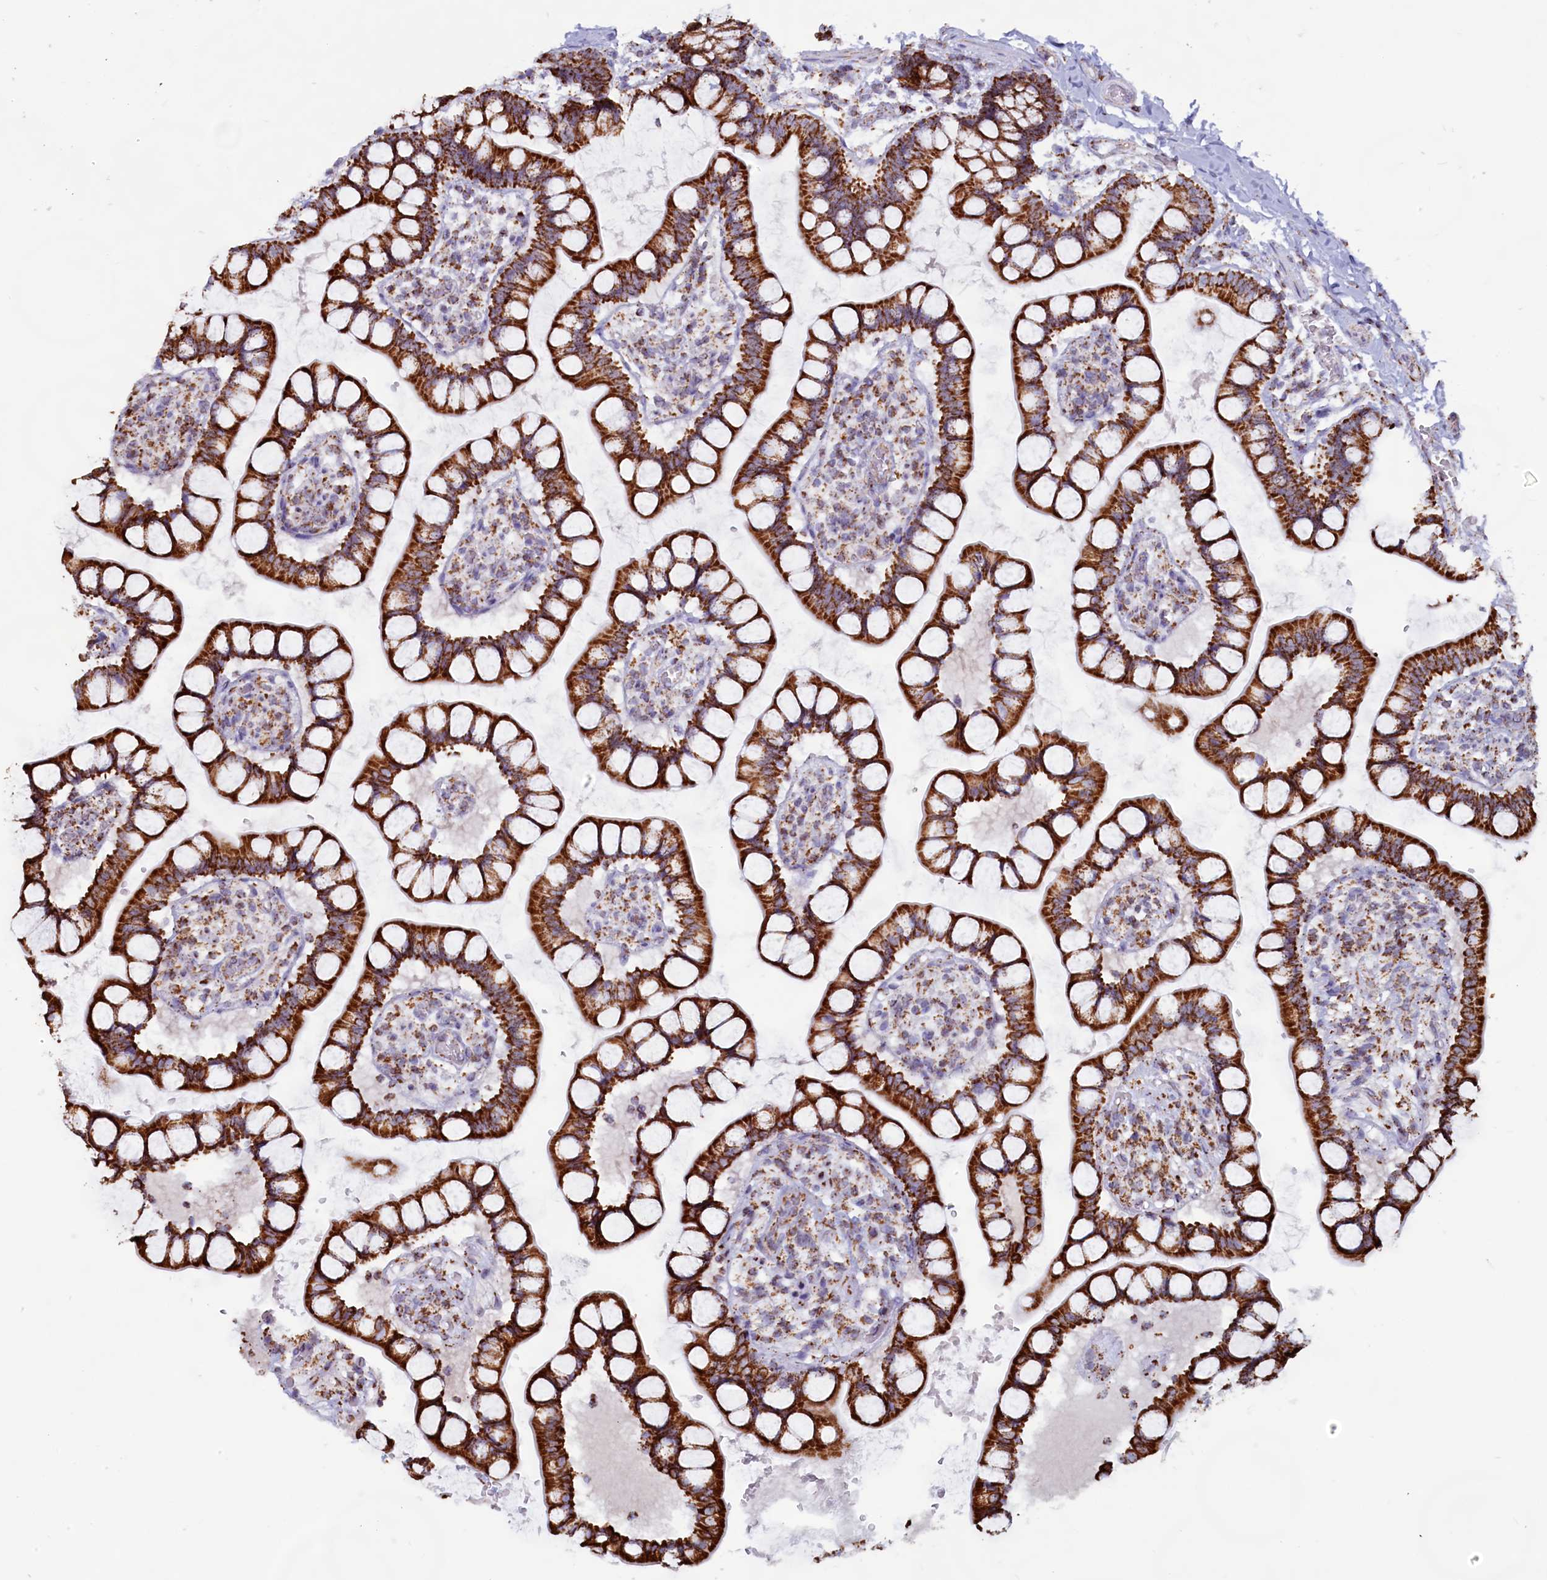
{"staining": {"intensity": "strong", "quantity": ">75%", "location": "cytoplasmic/membranous"}, "tissue": "small intestine", "cell_type": "Glandular cells", "image_type": "normal", "snomed": [{"axis": "morphology", "description": "Normal tissue, NOS"}, {"axis": "topography", "description": "Small intestine"}], "caption": "Protein analysis of normal small intestine exhibits strong cytoplasmic/membranous positivity in approximately >75% of glandular cells. The protein of interest is shown in brown color, while the nuclei are stained blue.", "gene": "C1D", "patient": {"sex": "male", "age": 52}}